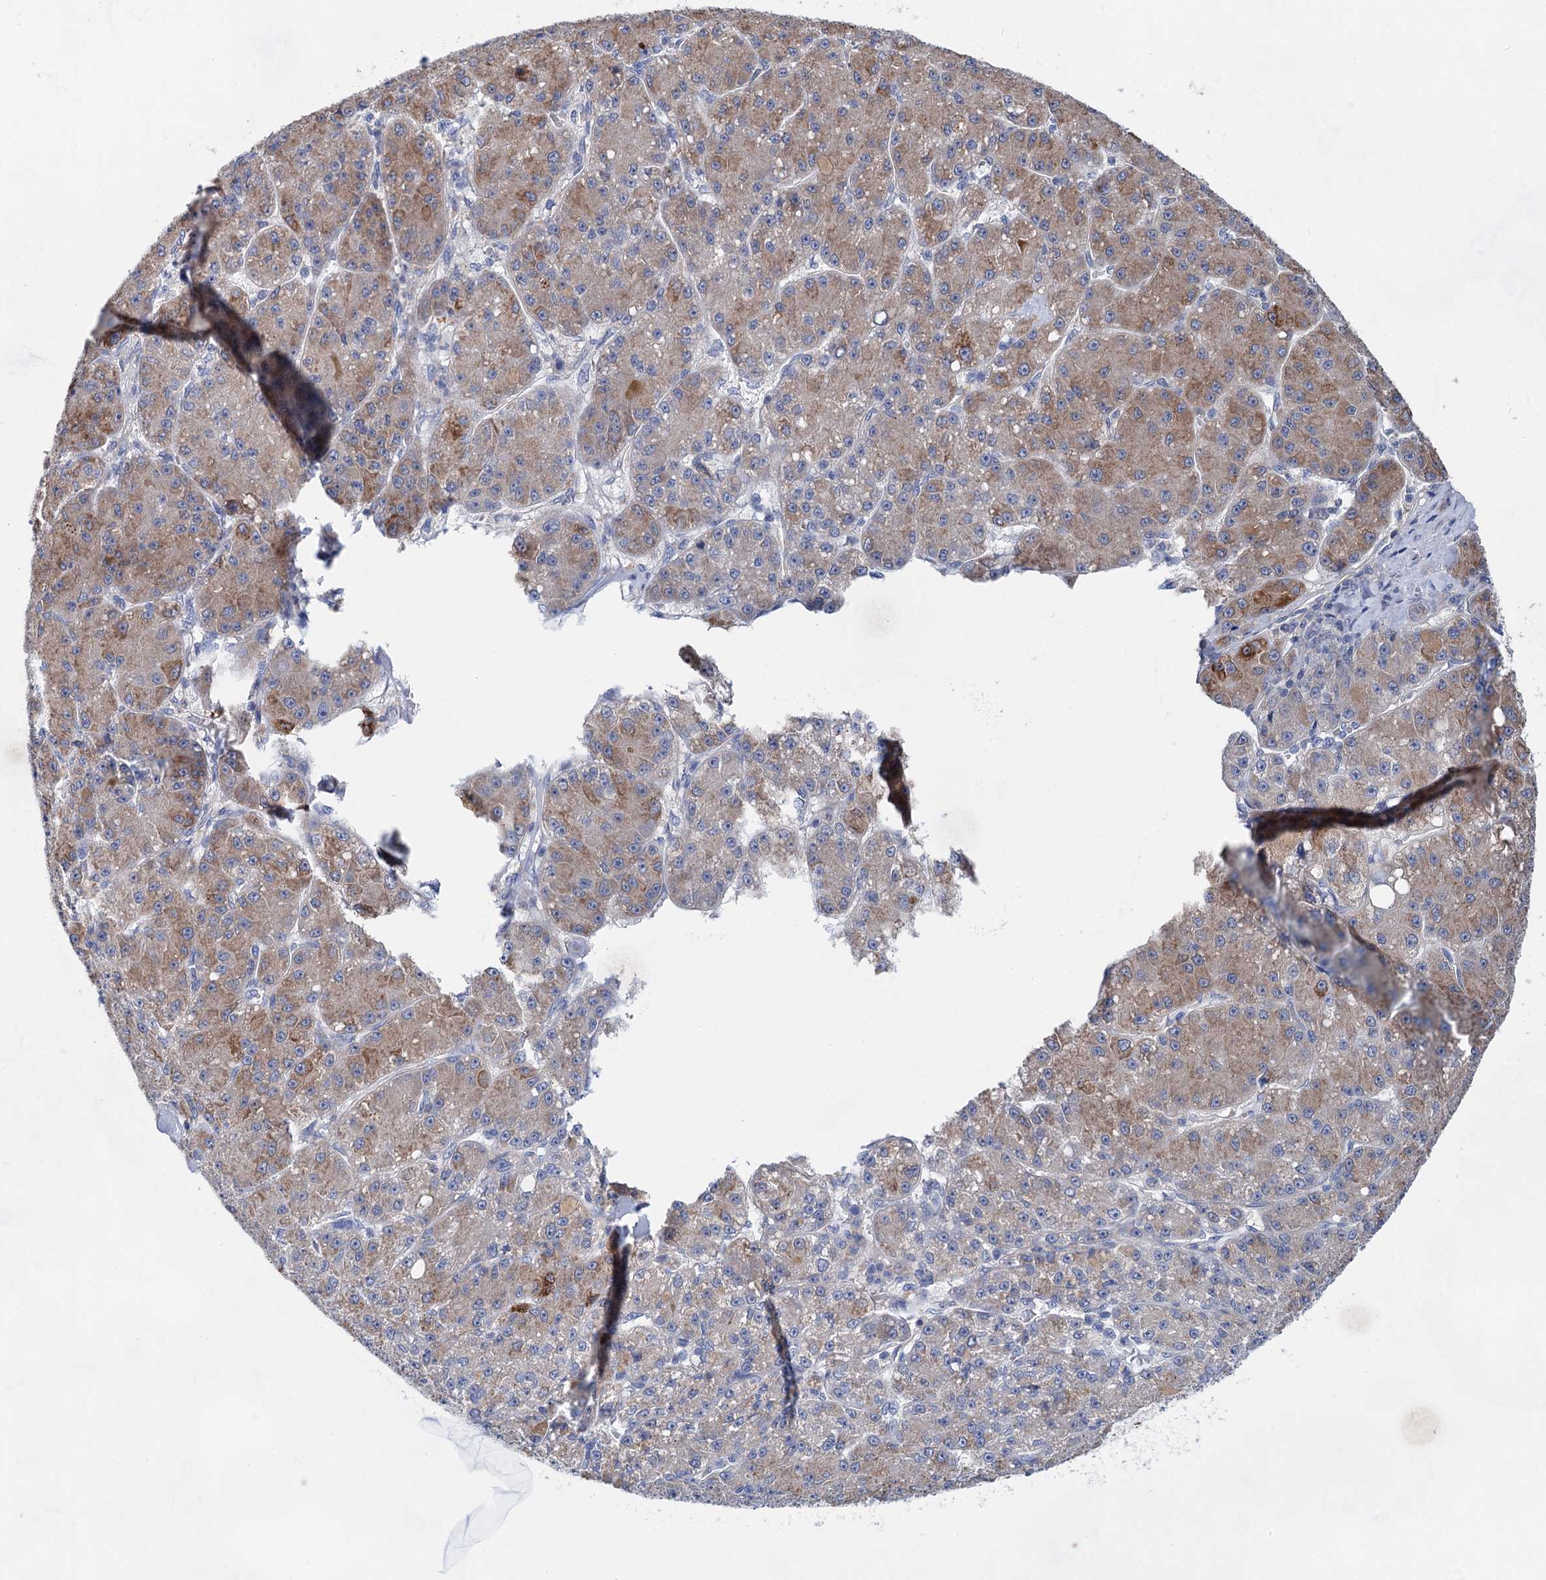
{"staining": {"intensity": "weak", "quantity": "25%-75%", "location": "cytoplasmic/membranous"}, "tissue": "liver cancer", "cell_type": "Tumor cells", "image_type": "cancer", "snomed": [{"axis": "morphology", "description": "Carcinoma, Hepatocellular, NOS"}, {"axis": "topography", "description": "Liver"}], "caption": "Immunohistochemistry (IHC) photomicrograph of human liver cancer stained for a protein (brown), which displays low levels of weak cytoplasmic/membranous staining in about 25%-75% of tumor cells.", "gene": "MORN3", "patient": {"sex": "male", "age": 67}}